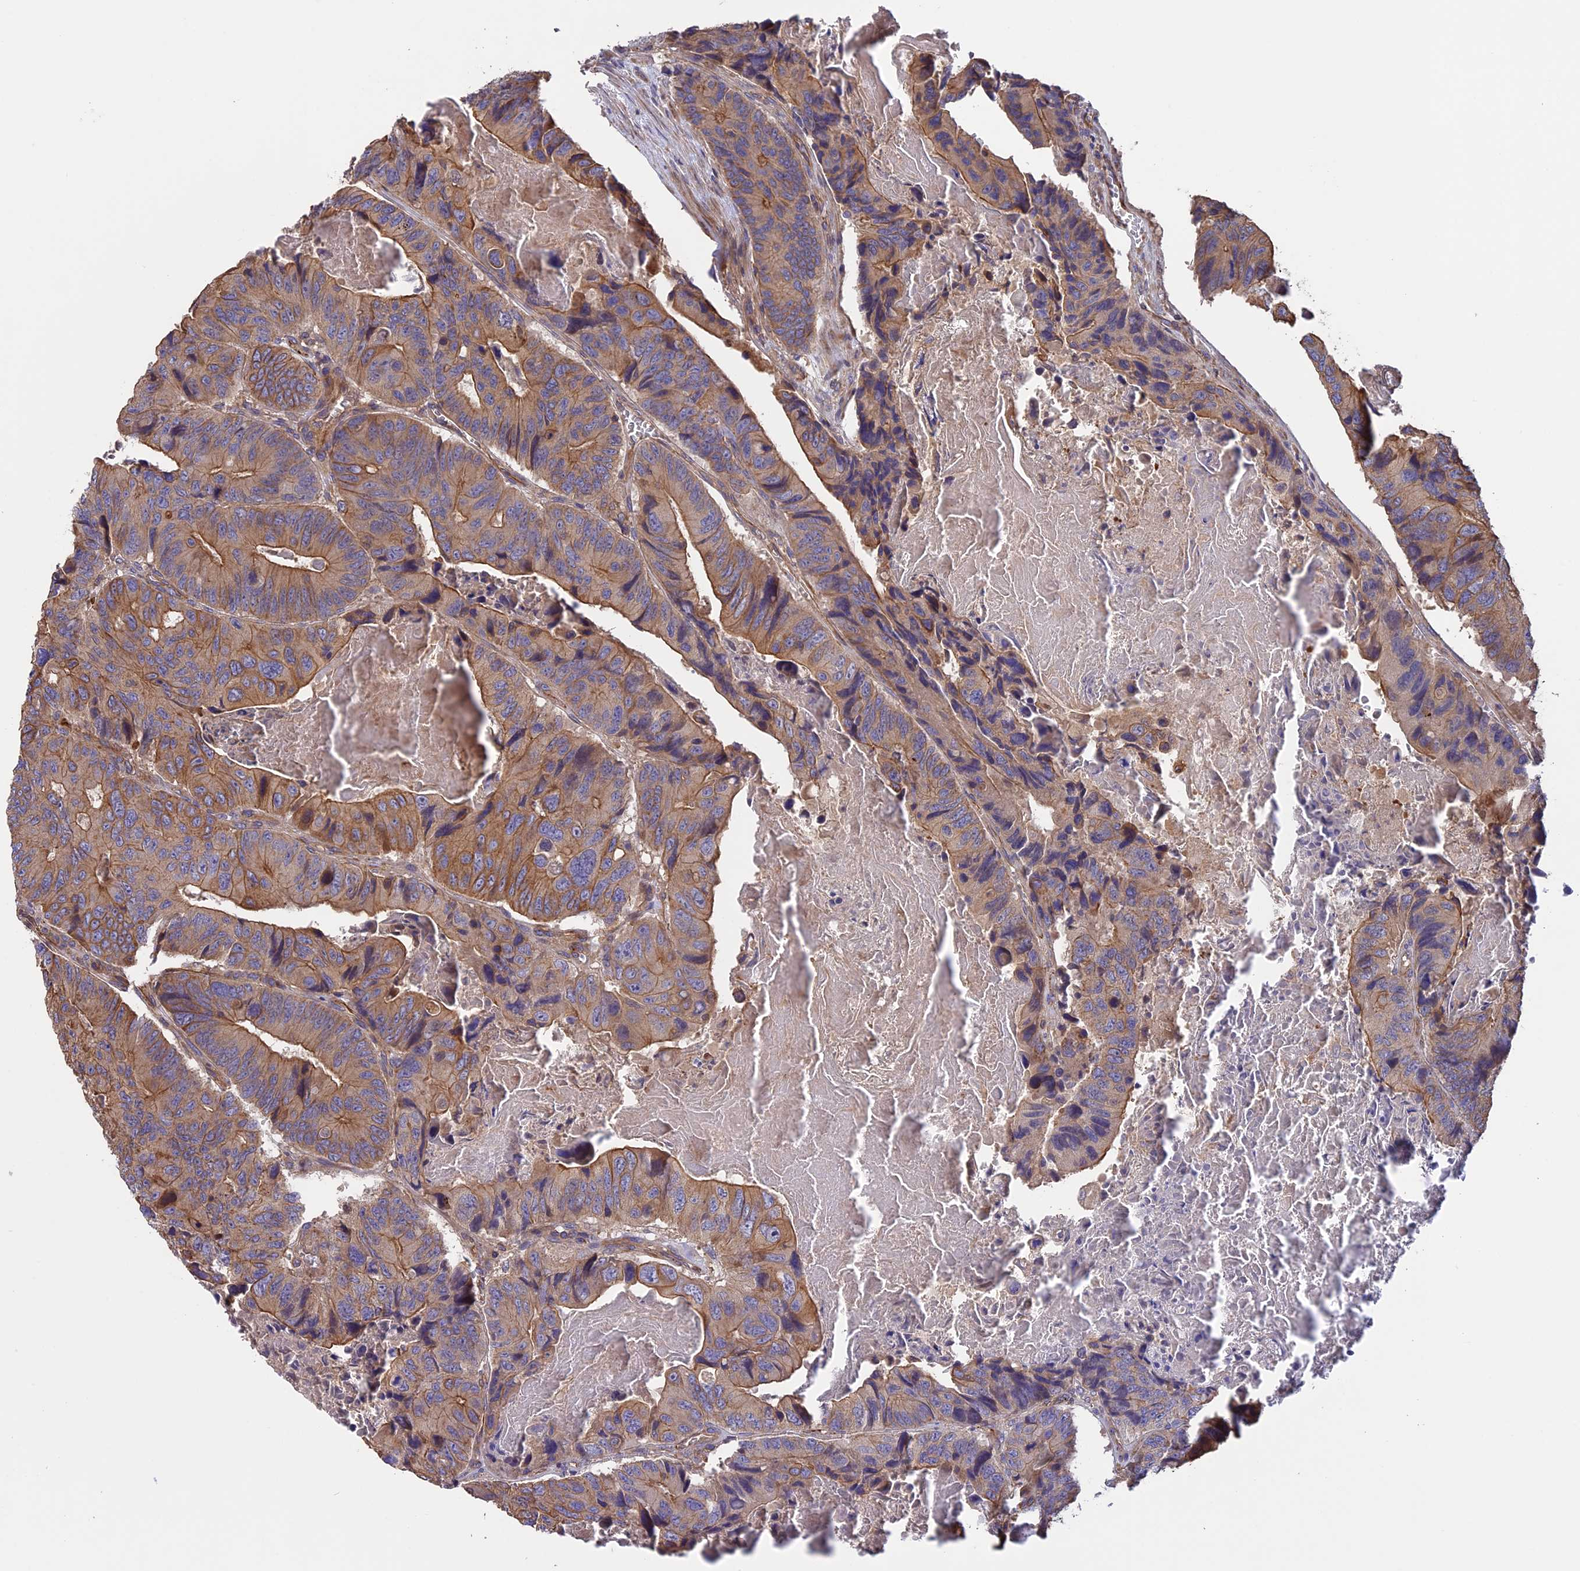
{"staining": {"intensity": "moderate", "quantity": ">75%", "location": "cytoplasmic/membranous"}, "tissue": "colorectal cancer", "cell_type": "Tumor cells", "image_type": "cancer", "snomed": [{"axis": "morphology", "description": "Adenocarcinoma, NOS"}, {"axis": "topography", "description": "Colon"}], "caption": "A micrograph of human colorectal cancer stained for a protein reveals moderate cytoplasmic/membranous brown staining in tumor cells. The staining is performed using DAB brown chromogen to label protein expression. The nuclei are counter-stained blue using hematoxylin.", "gene": "GAS8", "patient": {"sex": "male", "age": 84}}